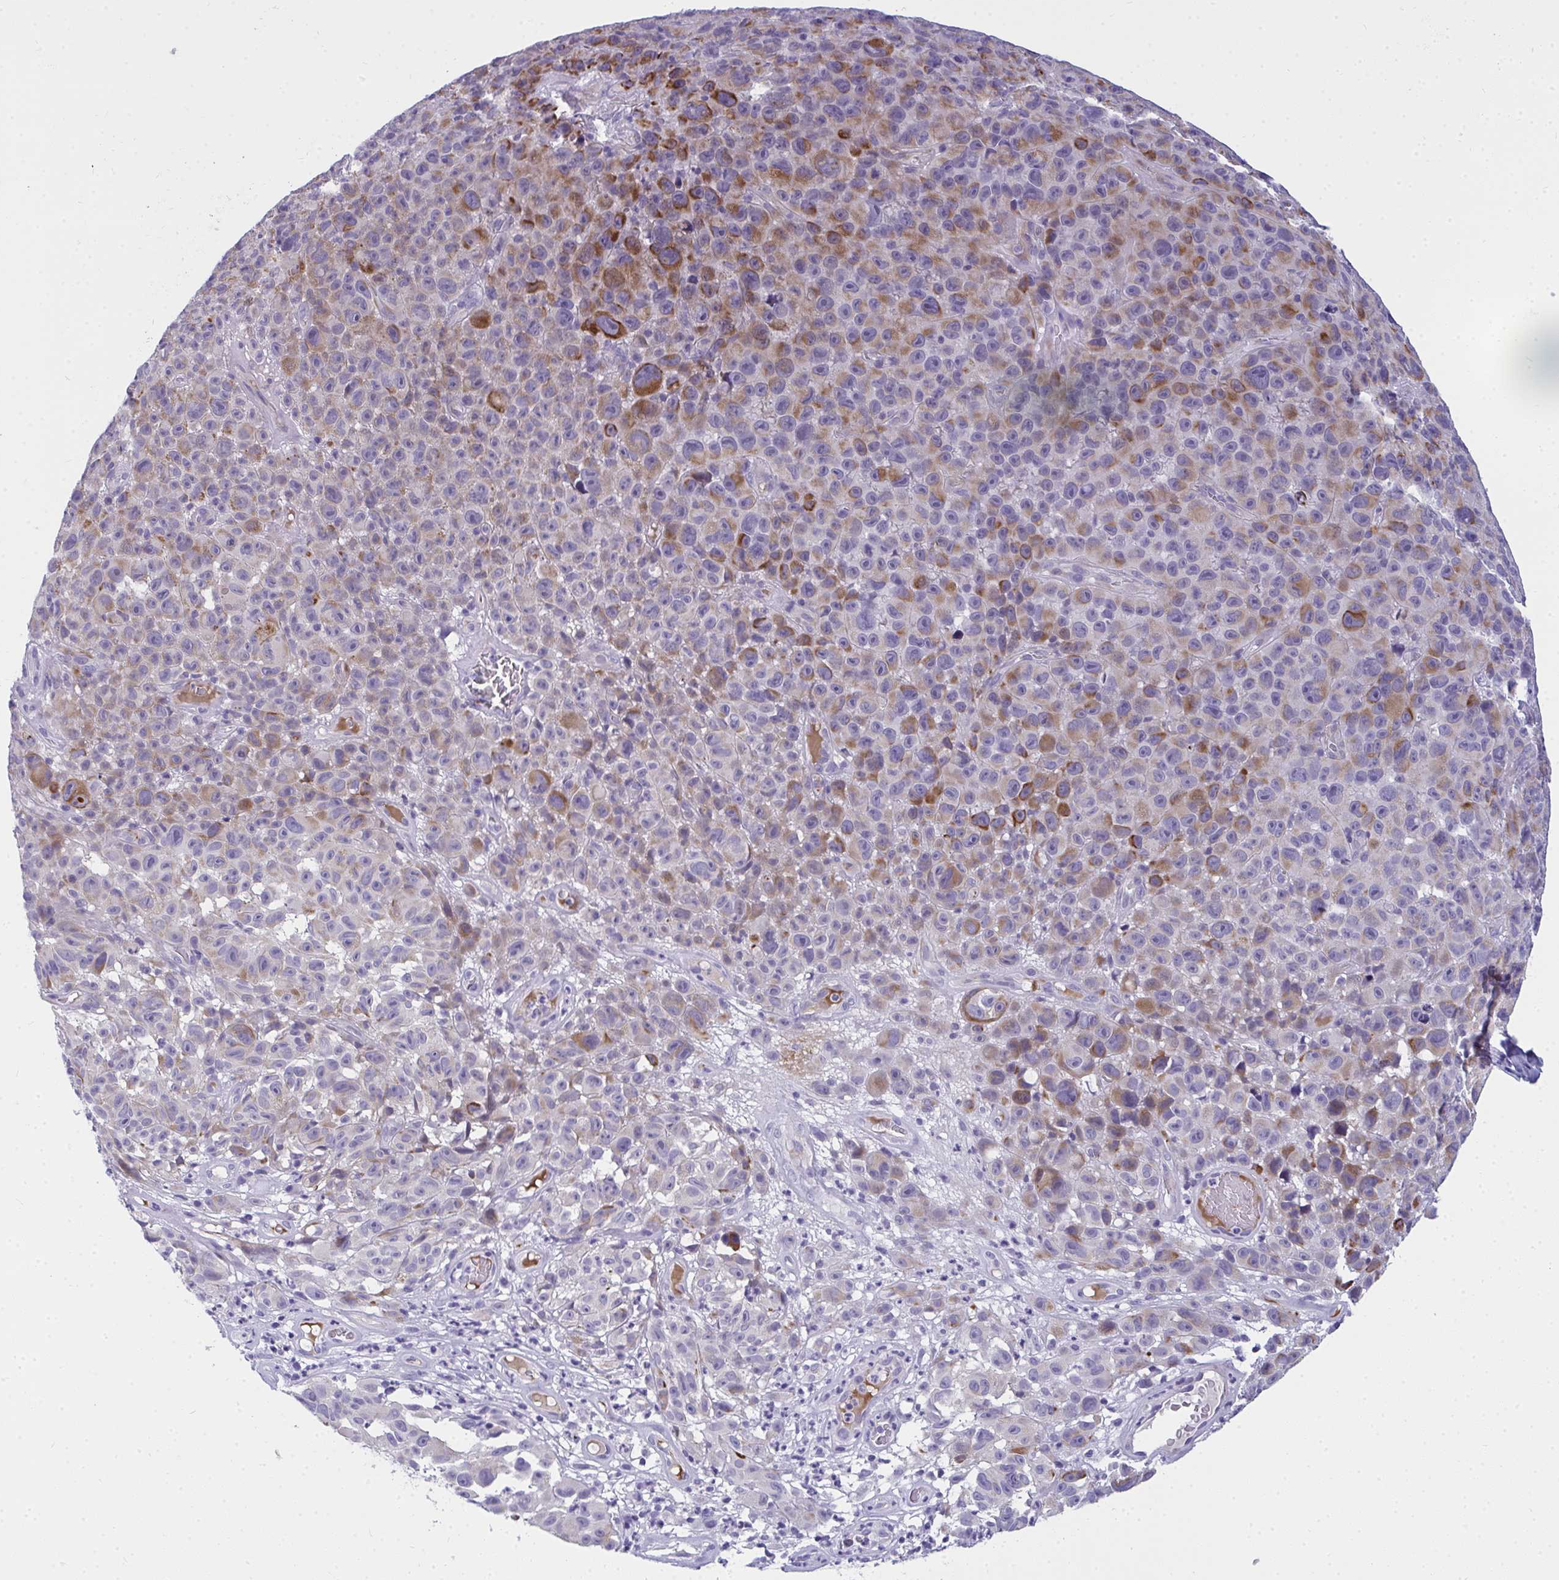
{"staining": {"intensity": "moderate", "quantity": "25%-75%", "location": "cytoplasmic/membranous"}, "tissue": "melanoma", "cell_type": "Tumor cells", "image_type": "cancer", "snomed": [{"axis": "morphology", "description": "Malignant melanoma, NOS"}, {"axis": "topography", "description": "Skin"}], "caption": "Protein analysis of malignant melanoma tissue shows moderate cytoplasmic/membranous positivity in about 25%-75% of tumor cells. Nuclei are stained in blue.", "gene": "TSBP1", "patient": {"sex": "female", "age": 82}}